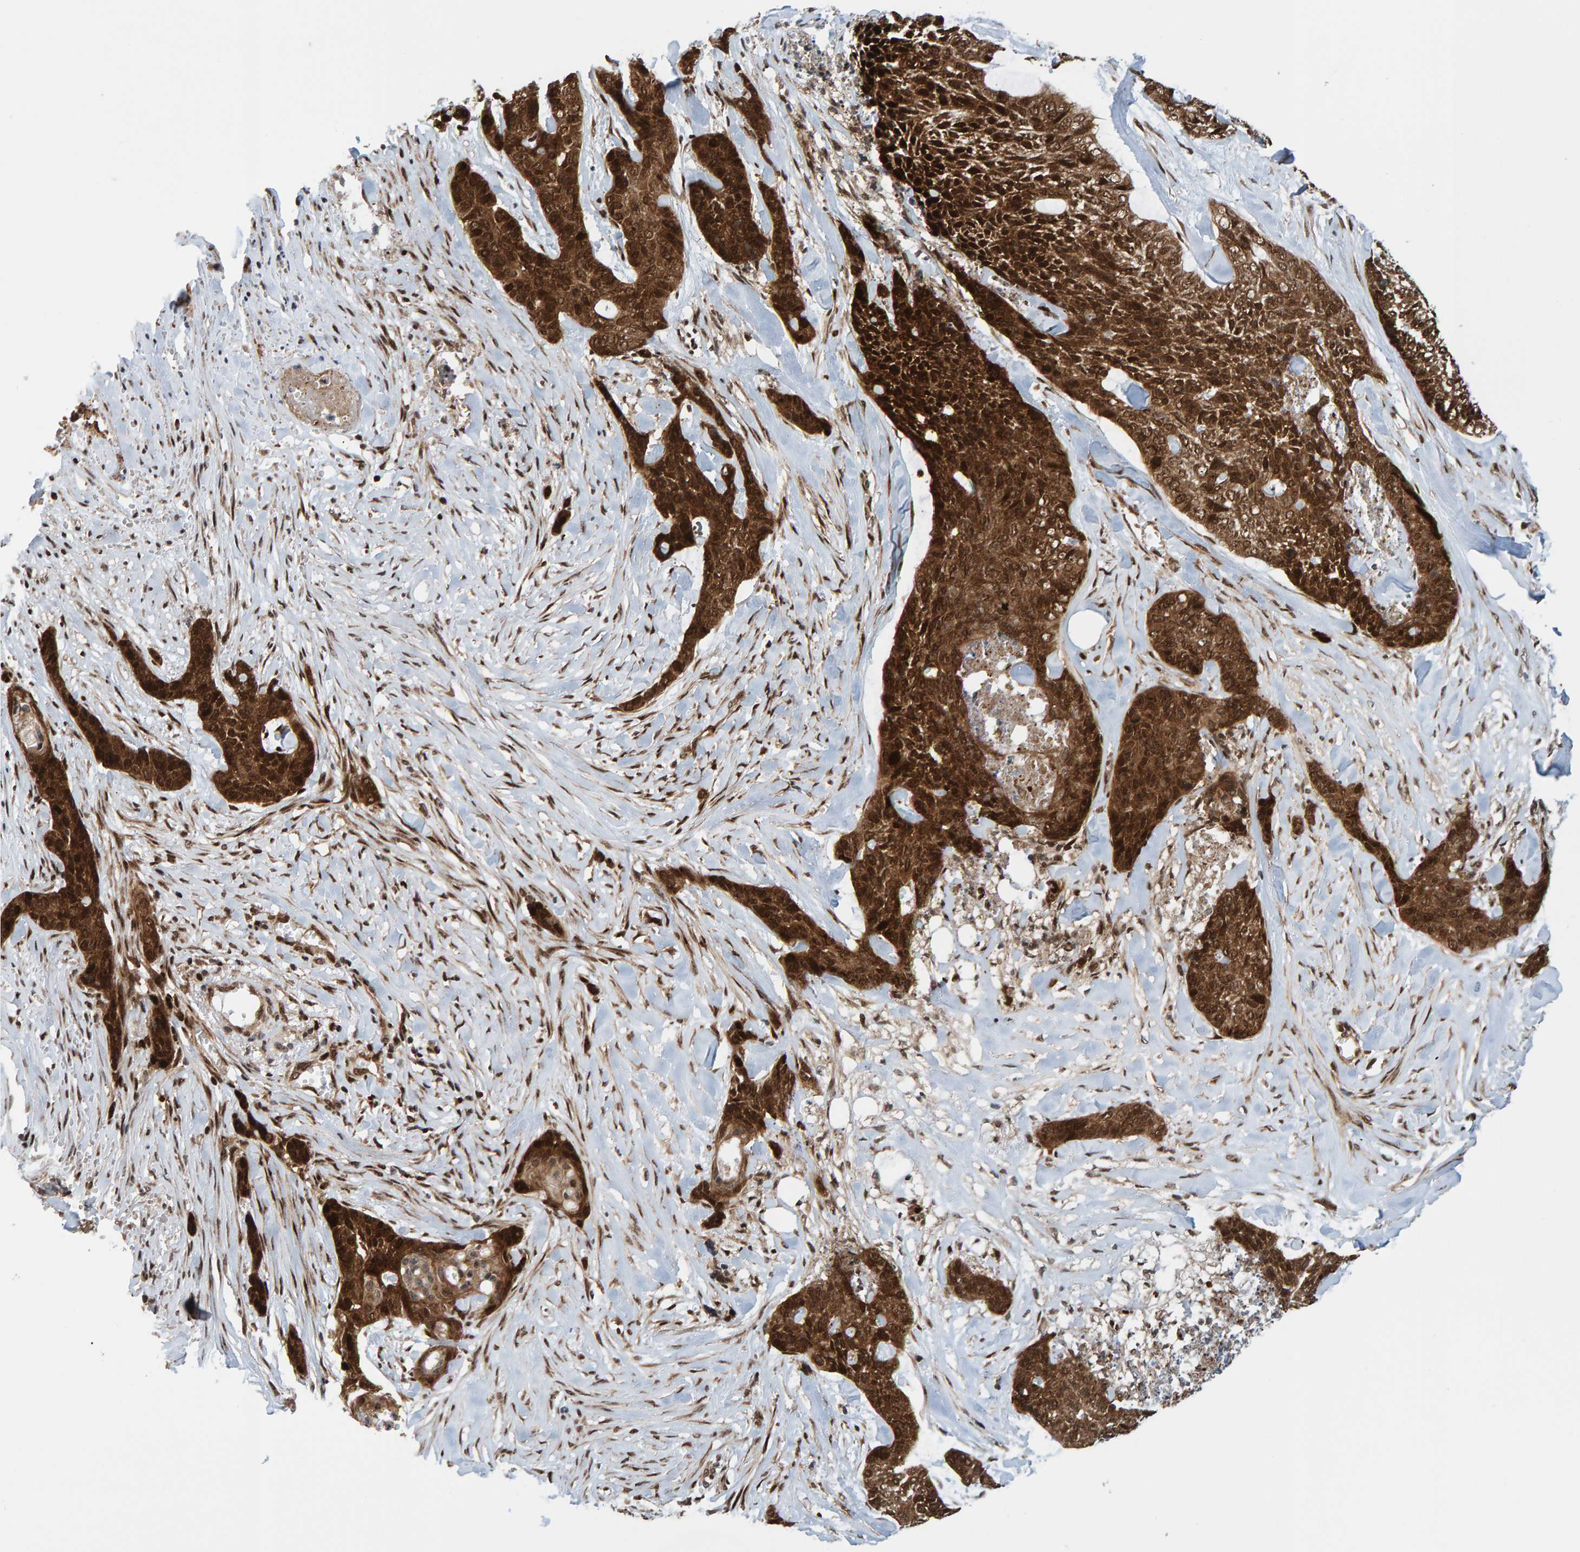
{"staining": {"intensity": "moderate", "quantity": ">75%", "location": "cytoplasmic/membranous,nuclear"}, "tissue": "skin cancer", "cell_type": "Tumor cells", "image_type": "cancer", "snomed": [{"axis": "morphology", "description": "Basal cell carcinoma"}, {"axis": "topography", "description": "Skin"}], "caption": "Tumor cells show medium levels of moderate cytoplasmic/membranous and nuclear positivity in approximately >75% of cells in human basal cell carcinoma (skin).", "gene": "ZNF366", "patient": {"sex": "female", "age": 64}}